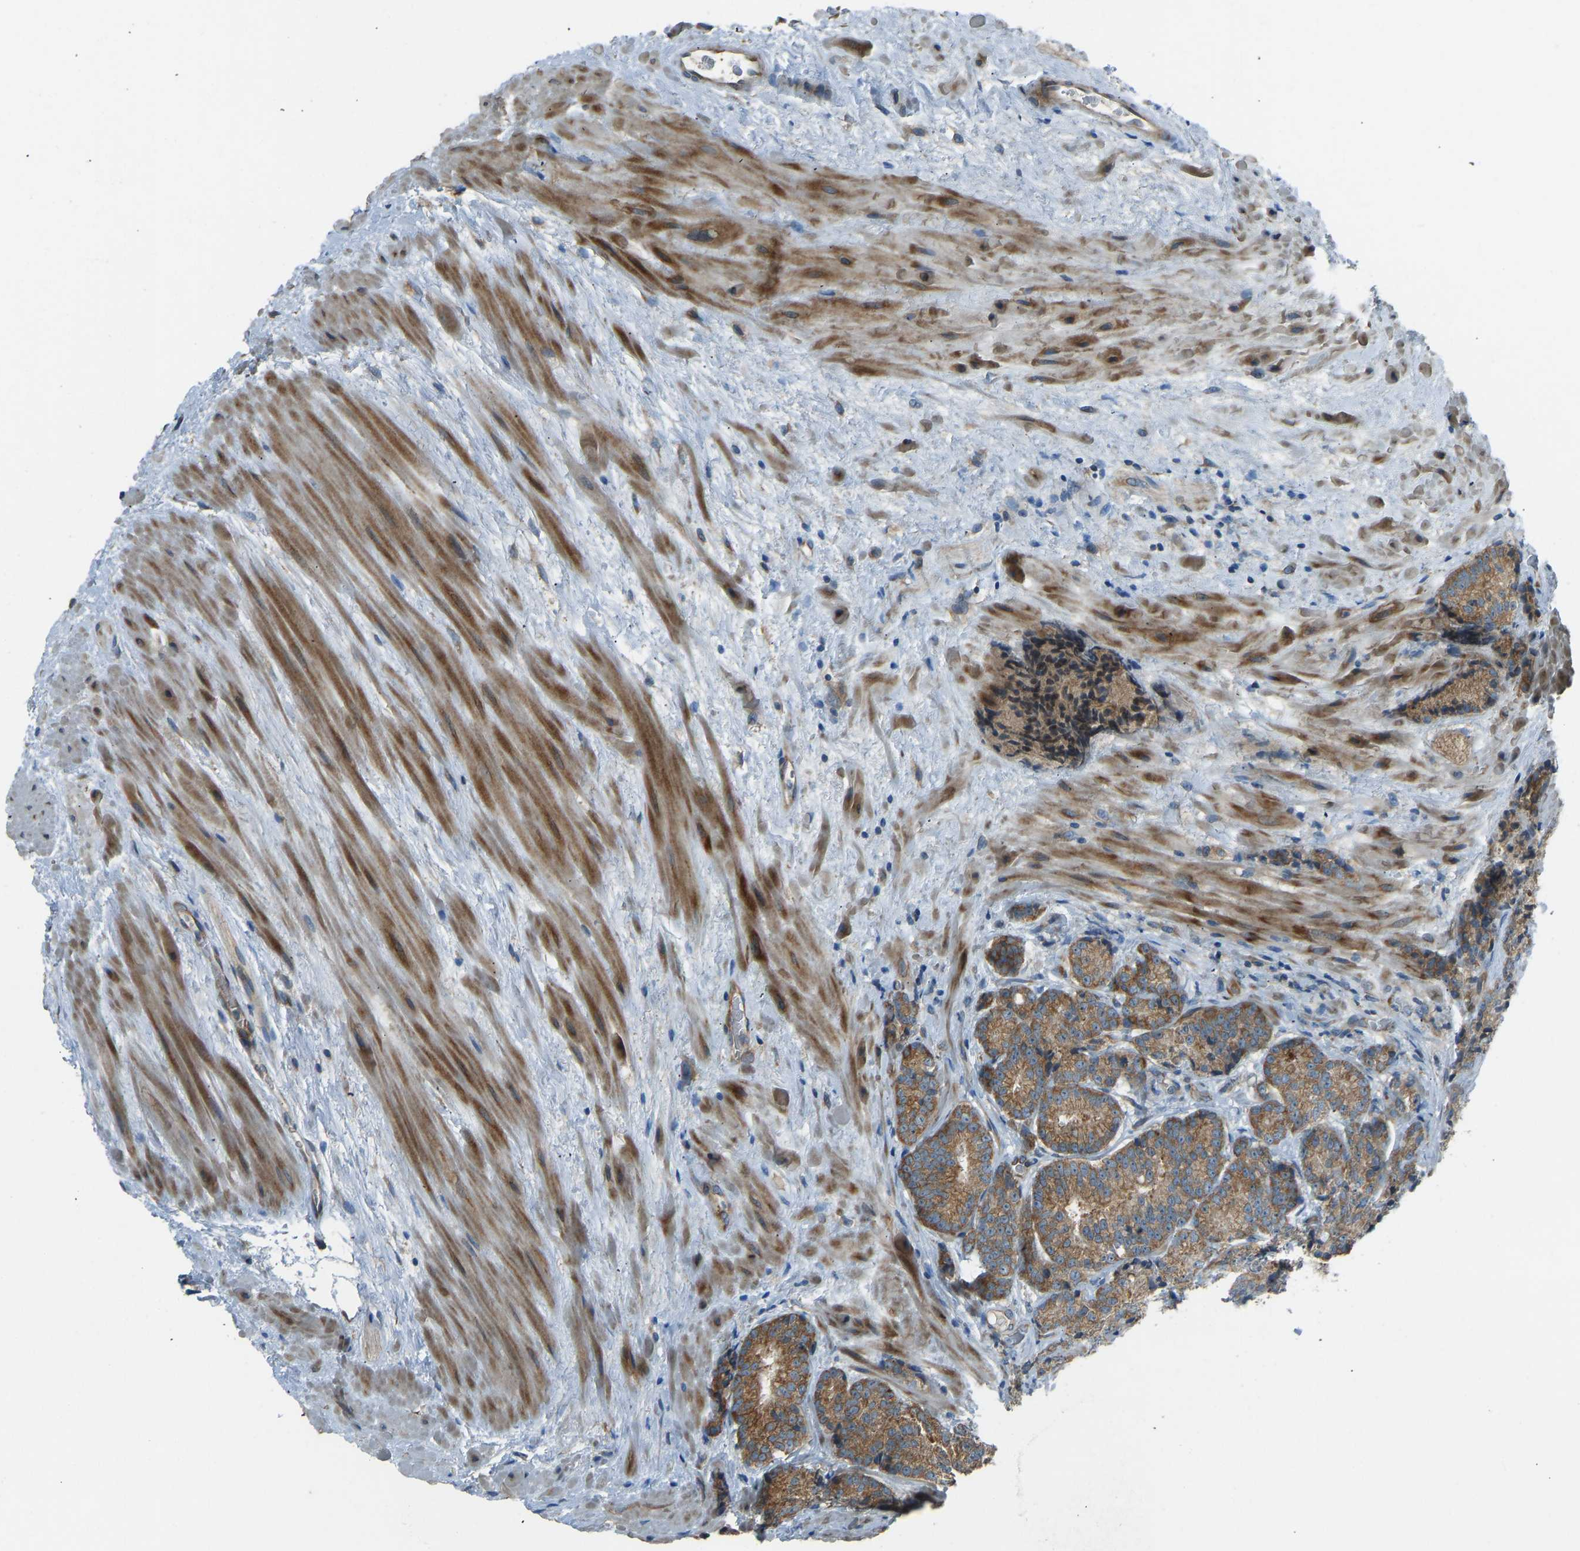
{"staining": {"intensity": "moderate", "quantity": ">75%", "location": "cytoplasmic/membranous"}, "tissue": "prostate cancer", "cell_type": "Tumor cells", "image_type": "cancer", "snomed": [{"axis": "morphology", "description": "Adenocarcinoma, High grade"}, {"axis": "topography", "description": "Prostate"}], "caption": "DAB immunohistochemical staining of prostate cancer (adenocarcinoma (high-grade)) reveals moderate cytoplasmic/membranous protein positivity in approximately >75% of tumor cells.", "gene": "STAU2", "patient": {"sex": "male", "age": 61}}